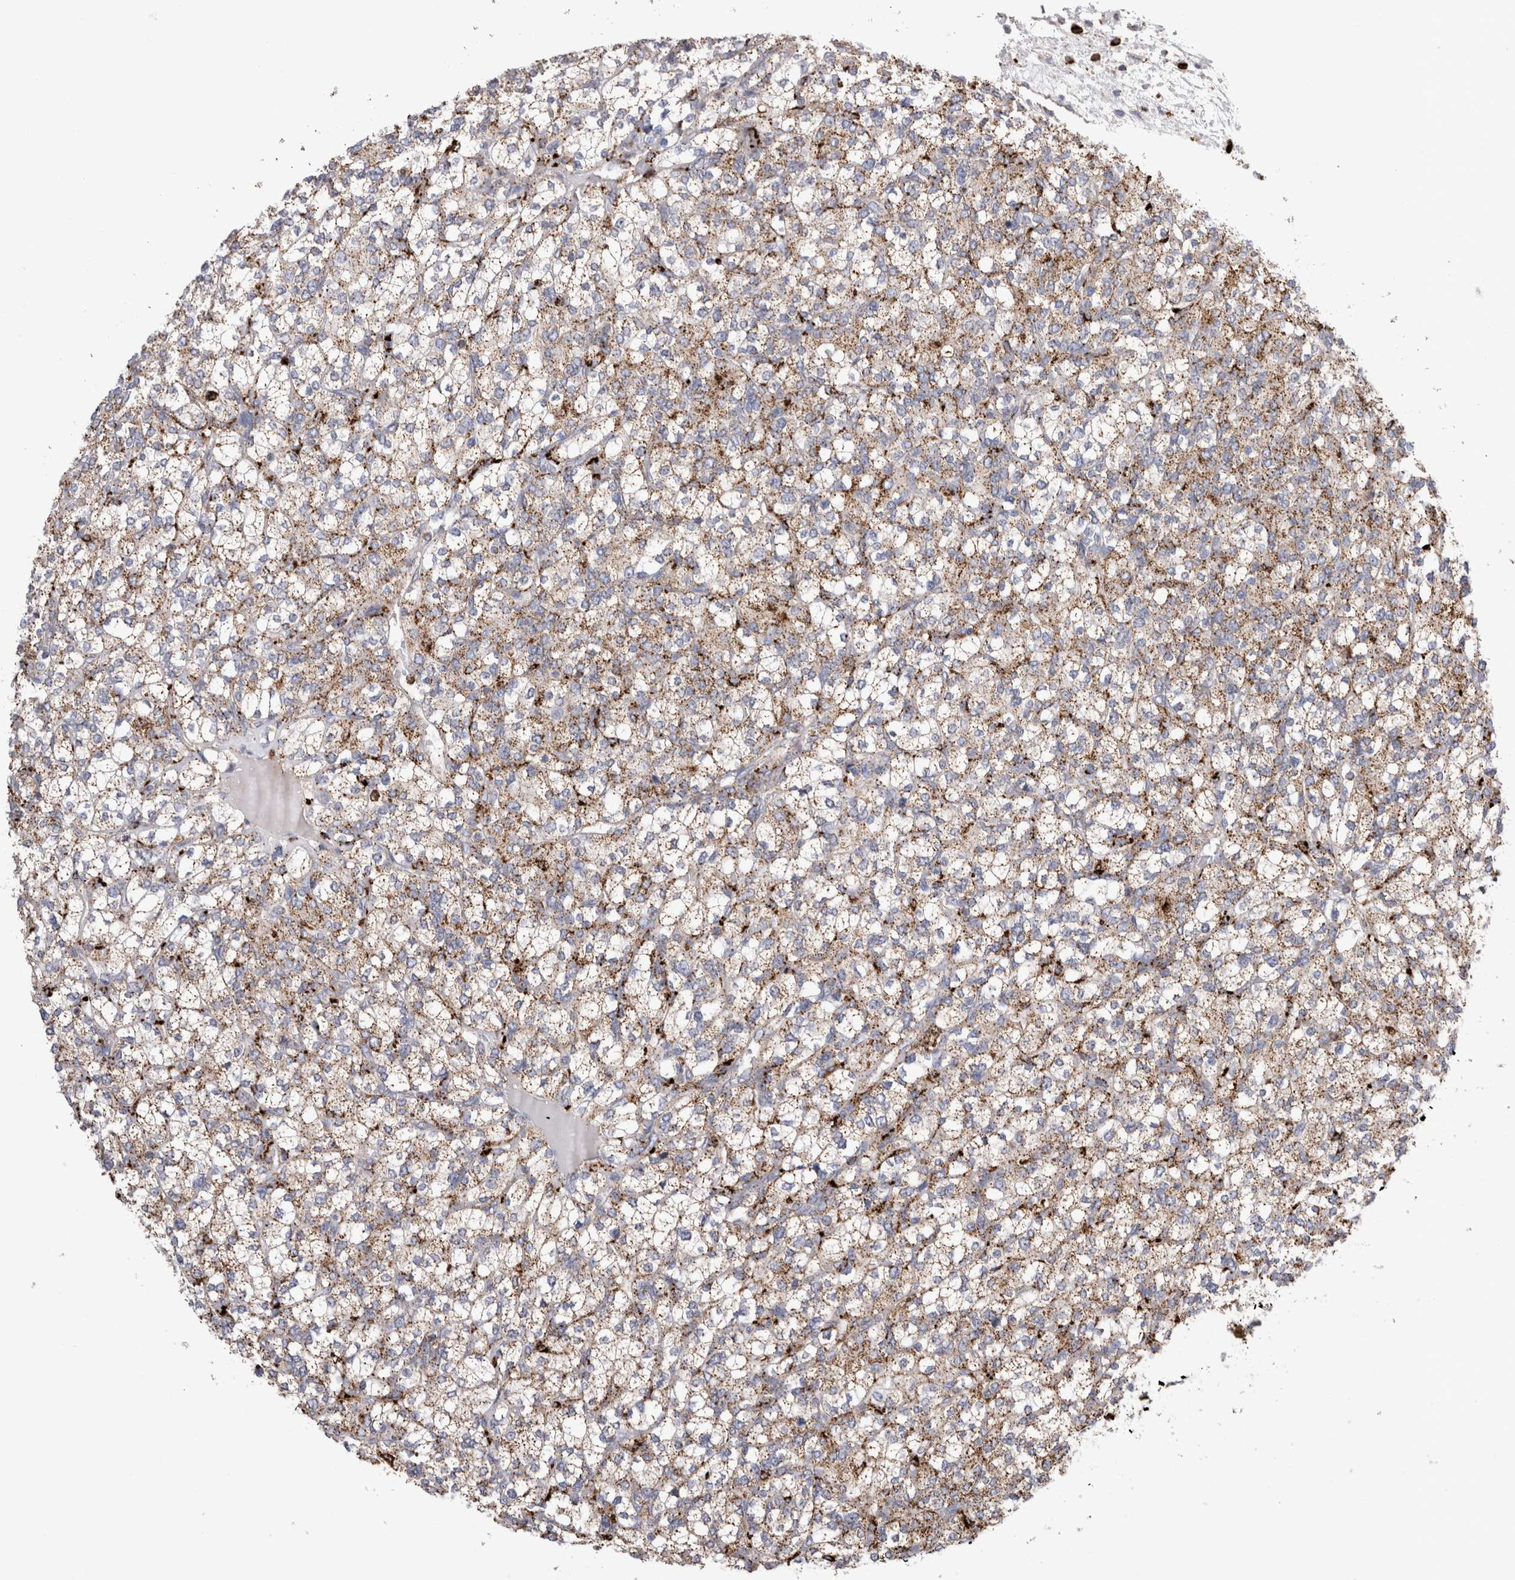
{"staining": {"intensity": "moderate", "quantity": ">75%", "location": "cytoplasmic/membranous"}, "tissue": "renal cancer", "cell_type": "Tumor cells", "image_type": "cancer", "snomed": [{"axis": "morphology", "description": "Adenocarcinoma, NOS"}, {"axis": "topography", "description": "Kidney"}], "caption": "Immunohistochemical staining of human renal cancer reveals medium levels of moderate cytoplasmic/membranous protein expression in about >75% of tumor cells.", "gene": "CTSA", "patient": {"sex": "male", "age": 77}}